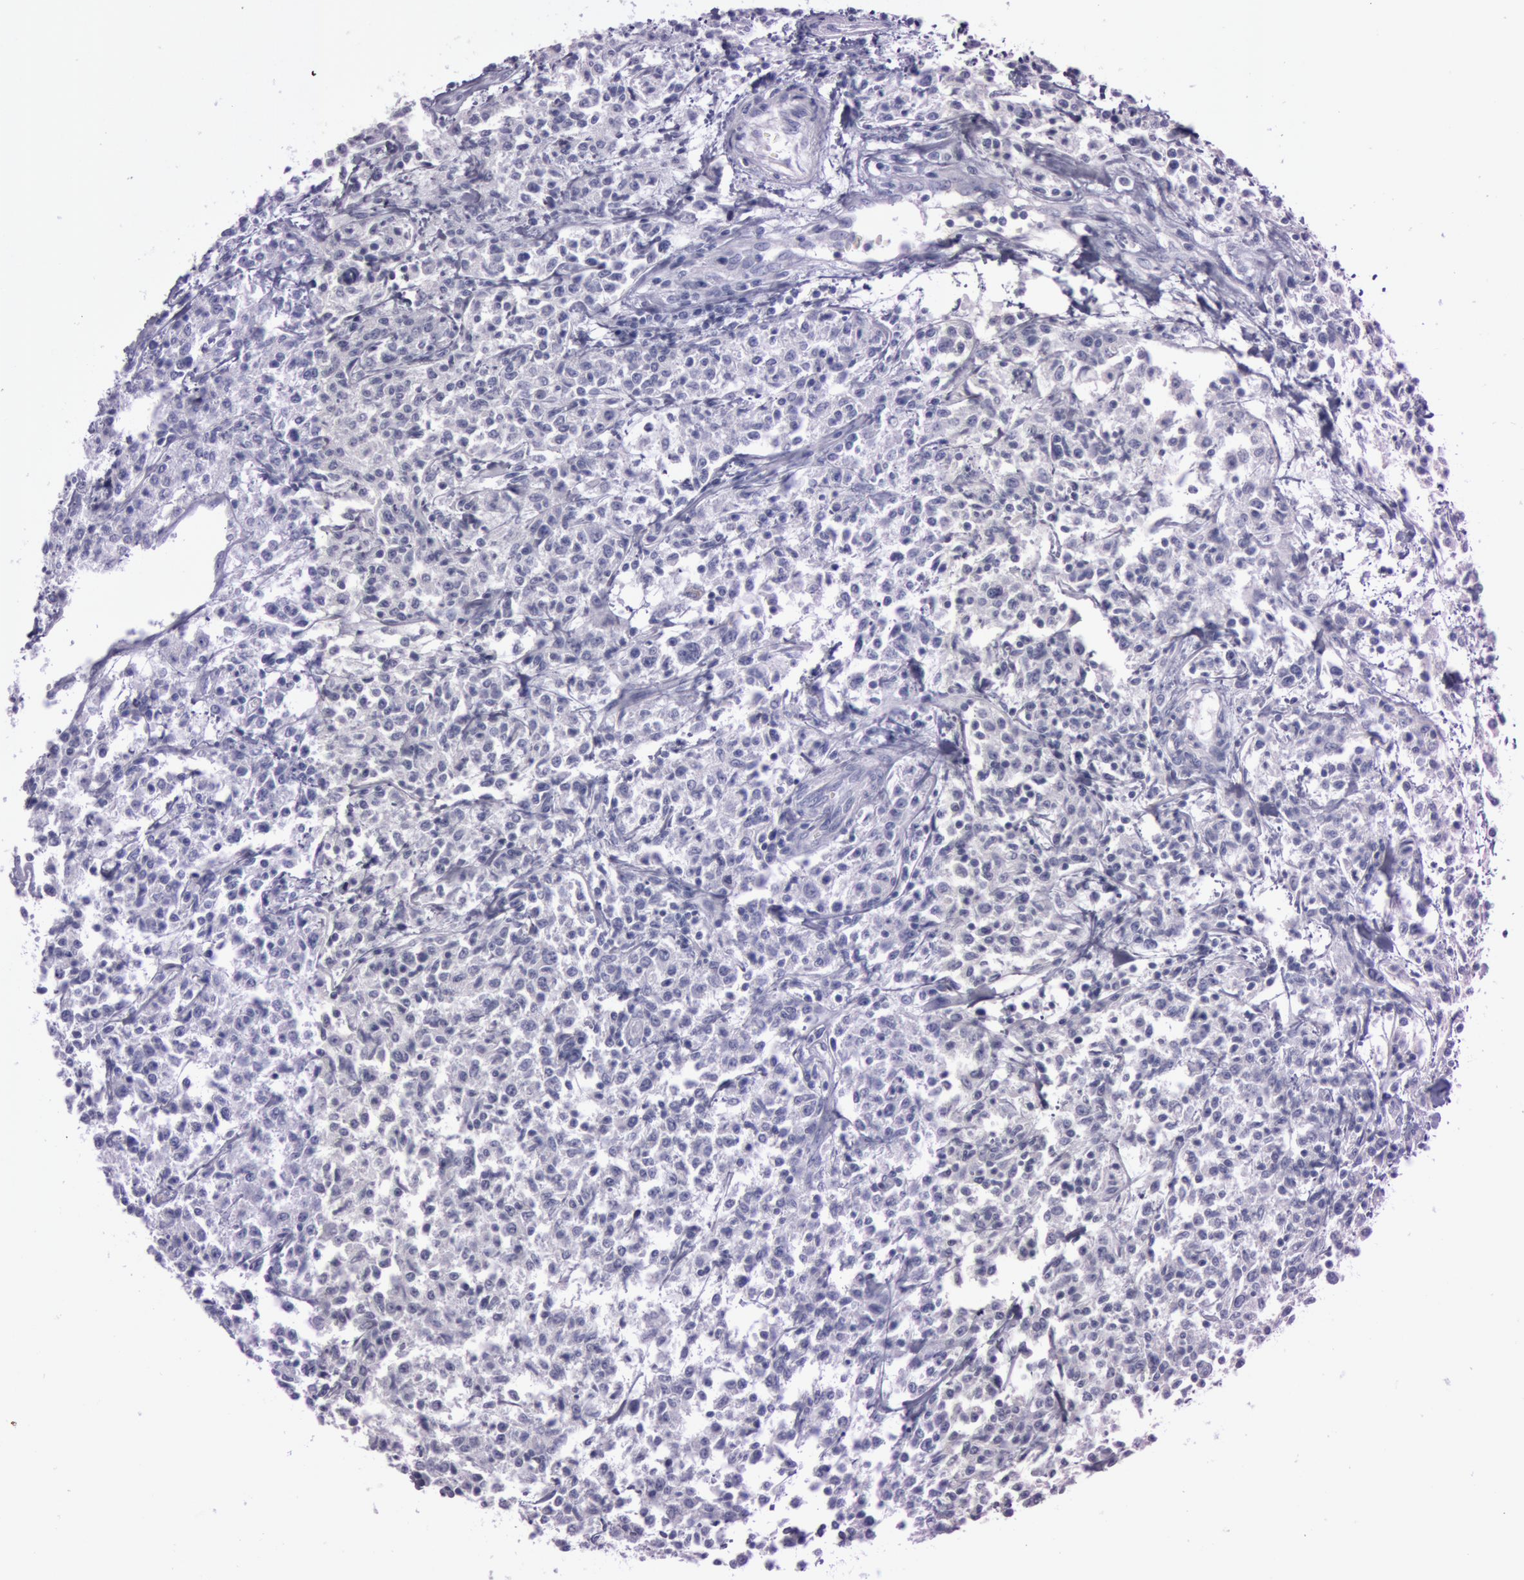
{"staining": {"intensity": "negative", "quantity": "none", "location": "none"}, "tissue": "lymphoma", "cell_type": "Tumor cells", "image_type": "cancer", "snomed": [{"axis": "morphology", "description": "Malignant lymphoma, non-Hodgkin's type, Low grade"}, {"axis": "topography", "description": "Small intestine"}], "caption": "The image exhibits no significant staining in tumor cells of malignant lymphoma, non-Hodgkin's type (low-grade).", "gene": "FOLH1", "patient": {"sex": "female", "age": 59}}